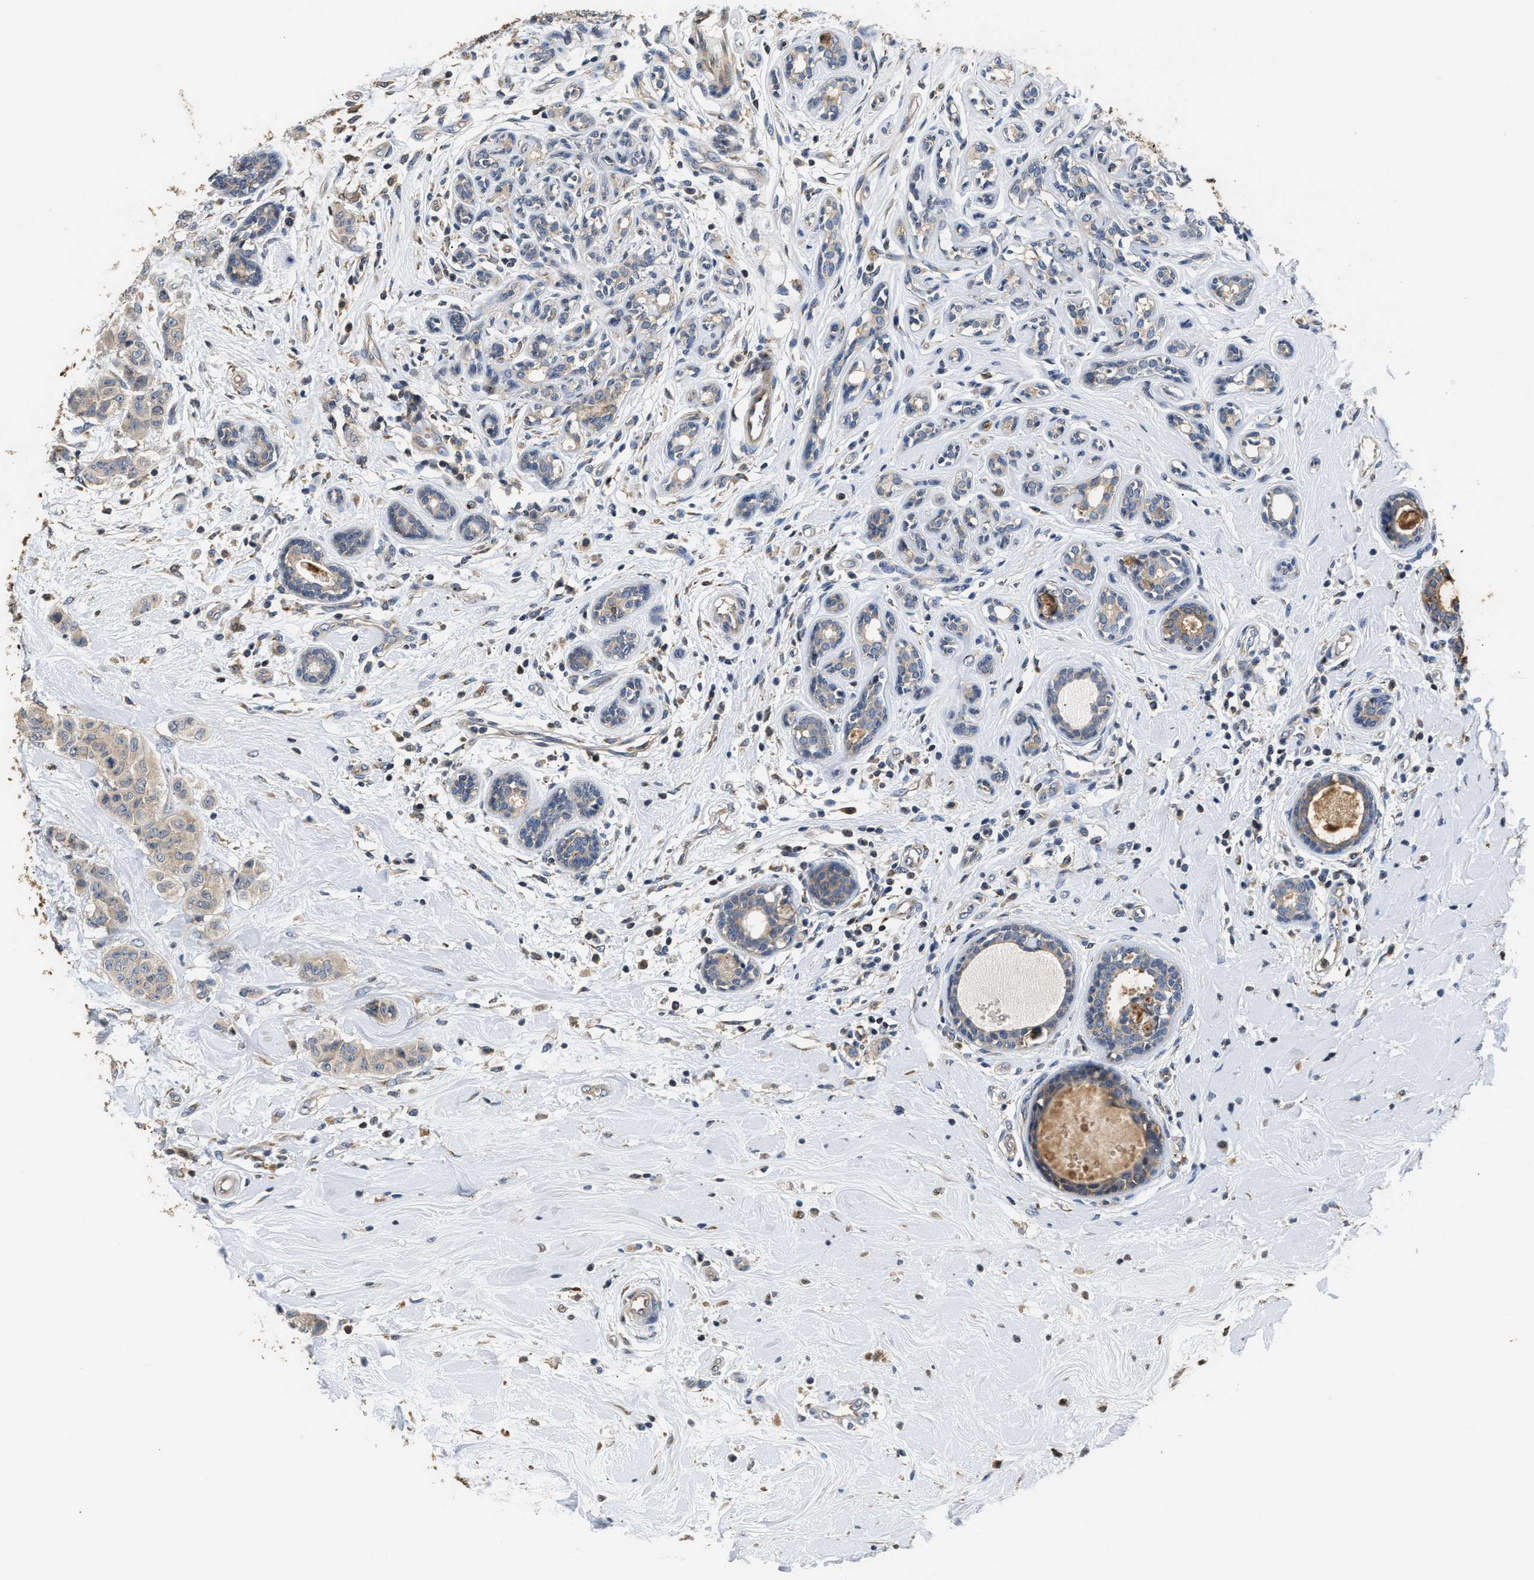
{"staining": {"intensity": "weak", "quantity": "<25%", "location": "cytoplasmic/membranous"}, "tissue": "breast cancer", "cell_type": "Tumor cells", "image_type": "cancer", "snomed": [{"axis": "morphology", "description": "Normal tissue, NOS"}, {"axis": "morphology", "description": "Duct carcinoma"}, {"axis": "topography", "description": "Breast"}], "caption": "Human invasive ductal carcinoma (breast) stained for a protein using immunohistochemistry reveals no expression in tumor cells.", "gene": "CHUK", "patient": {"sex": "female", "age": 40}}